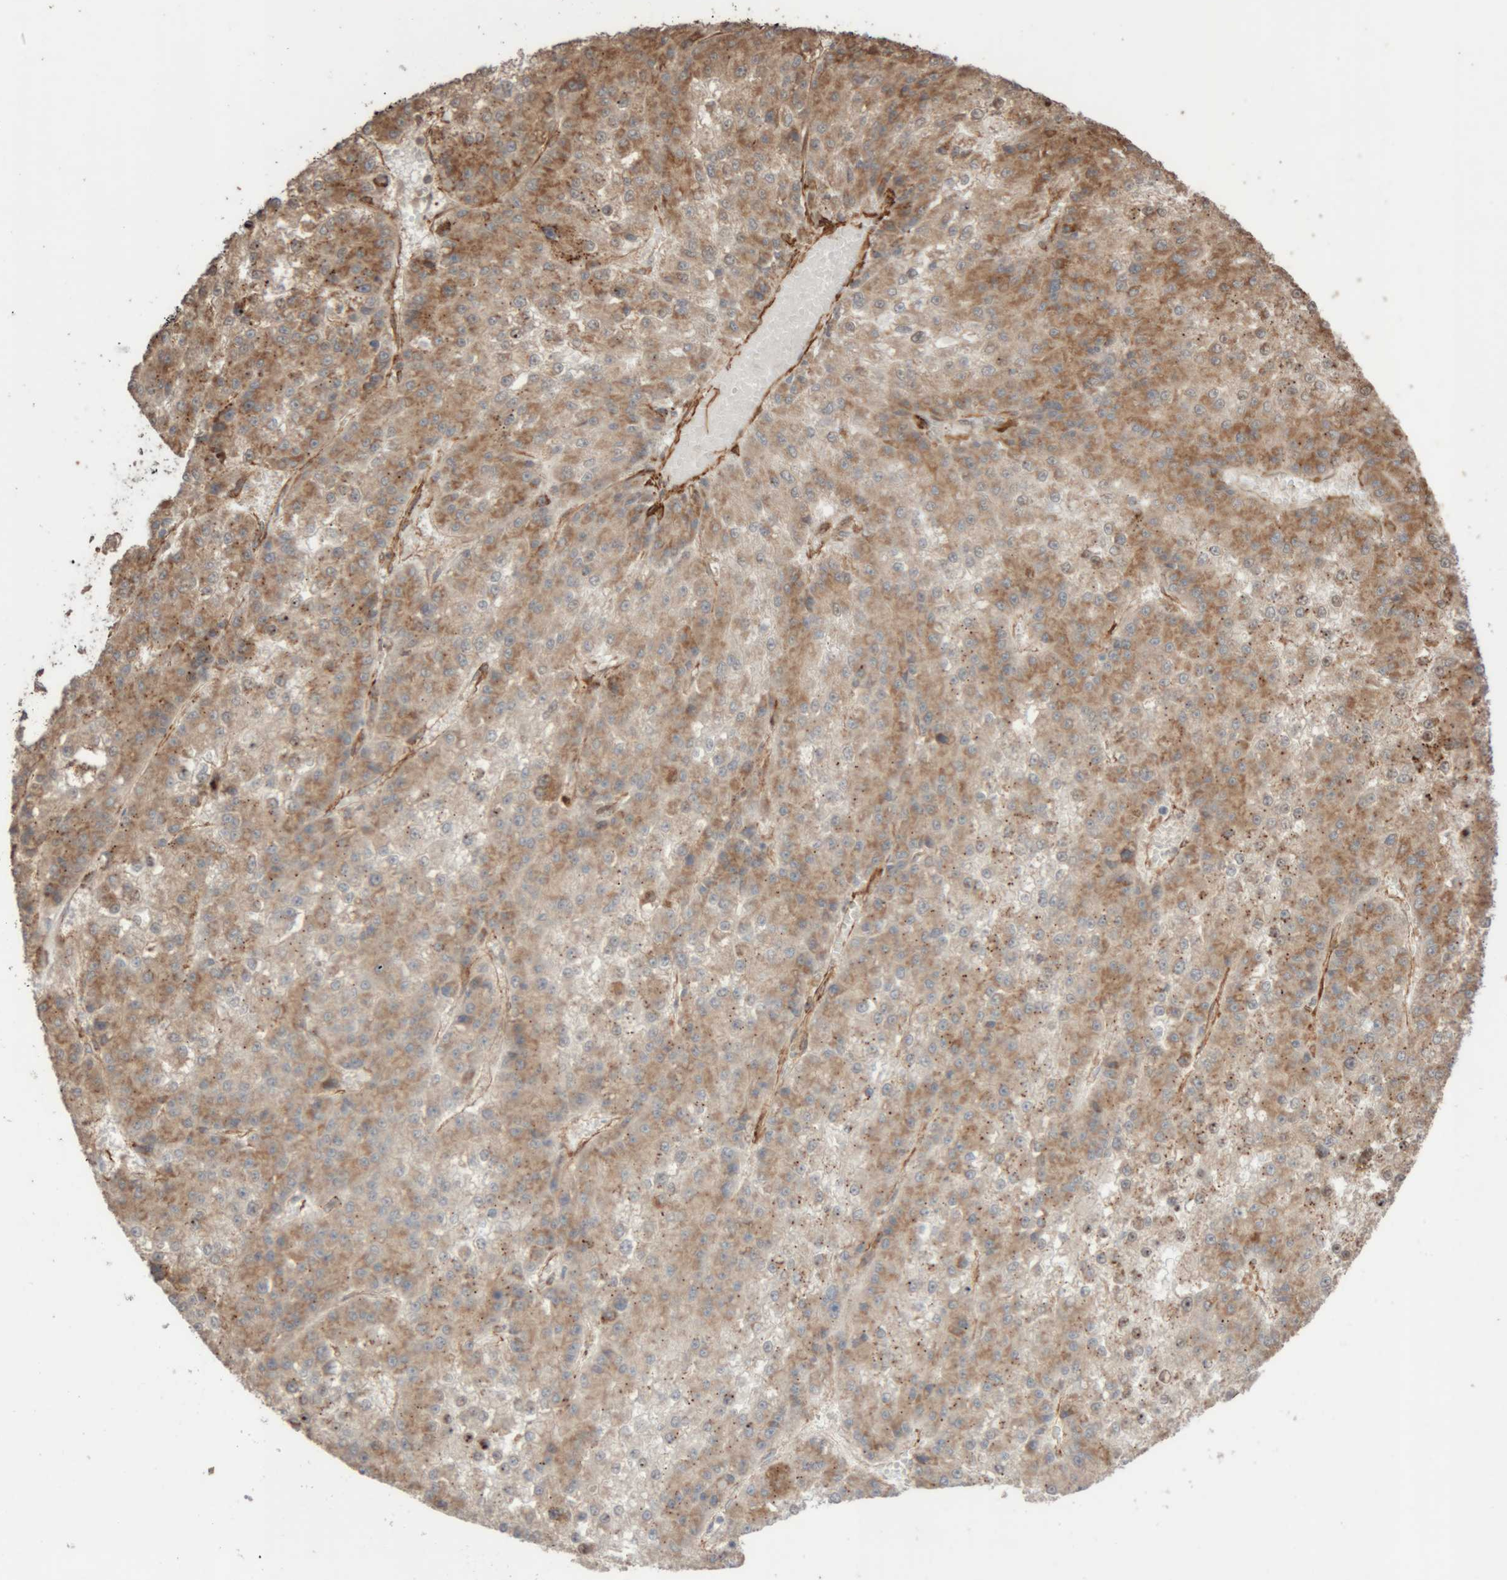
{"staining": {"intensity": "moderate", "quantity": "25%-75%", "location": "cytoplasmic/membranous,nuclear"}, "tissue": "liver cancer", "cell_type": "Tumor cells", "image_type": "cancer", "snomed": [{"axis": "morphology", "description": "Carcinoma, Hepatocellular, NOS"}, {"axis": "topography", "description": "Liver"}], "caption": "Tumor cells reveal medium levels of moderate cytoplasmic/membranous and nuclear expression in about 25%-75% of cells in human liver cancer (hepatocellular carcinoma). The protein is shown in brown color, while the nuclei are stained blue.", "gene": "RAB32", "patient": {"sex": "female", "age": 73}}